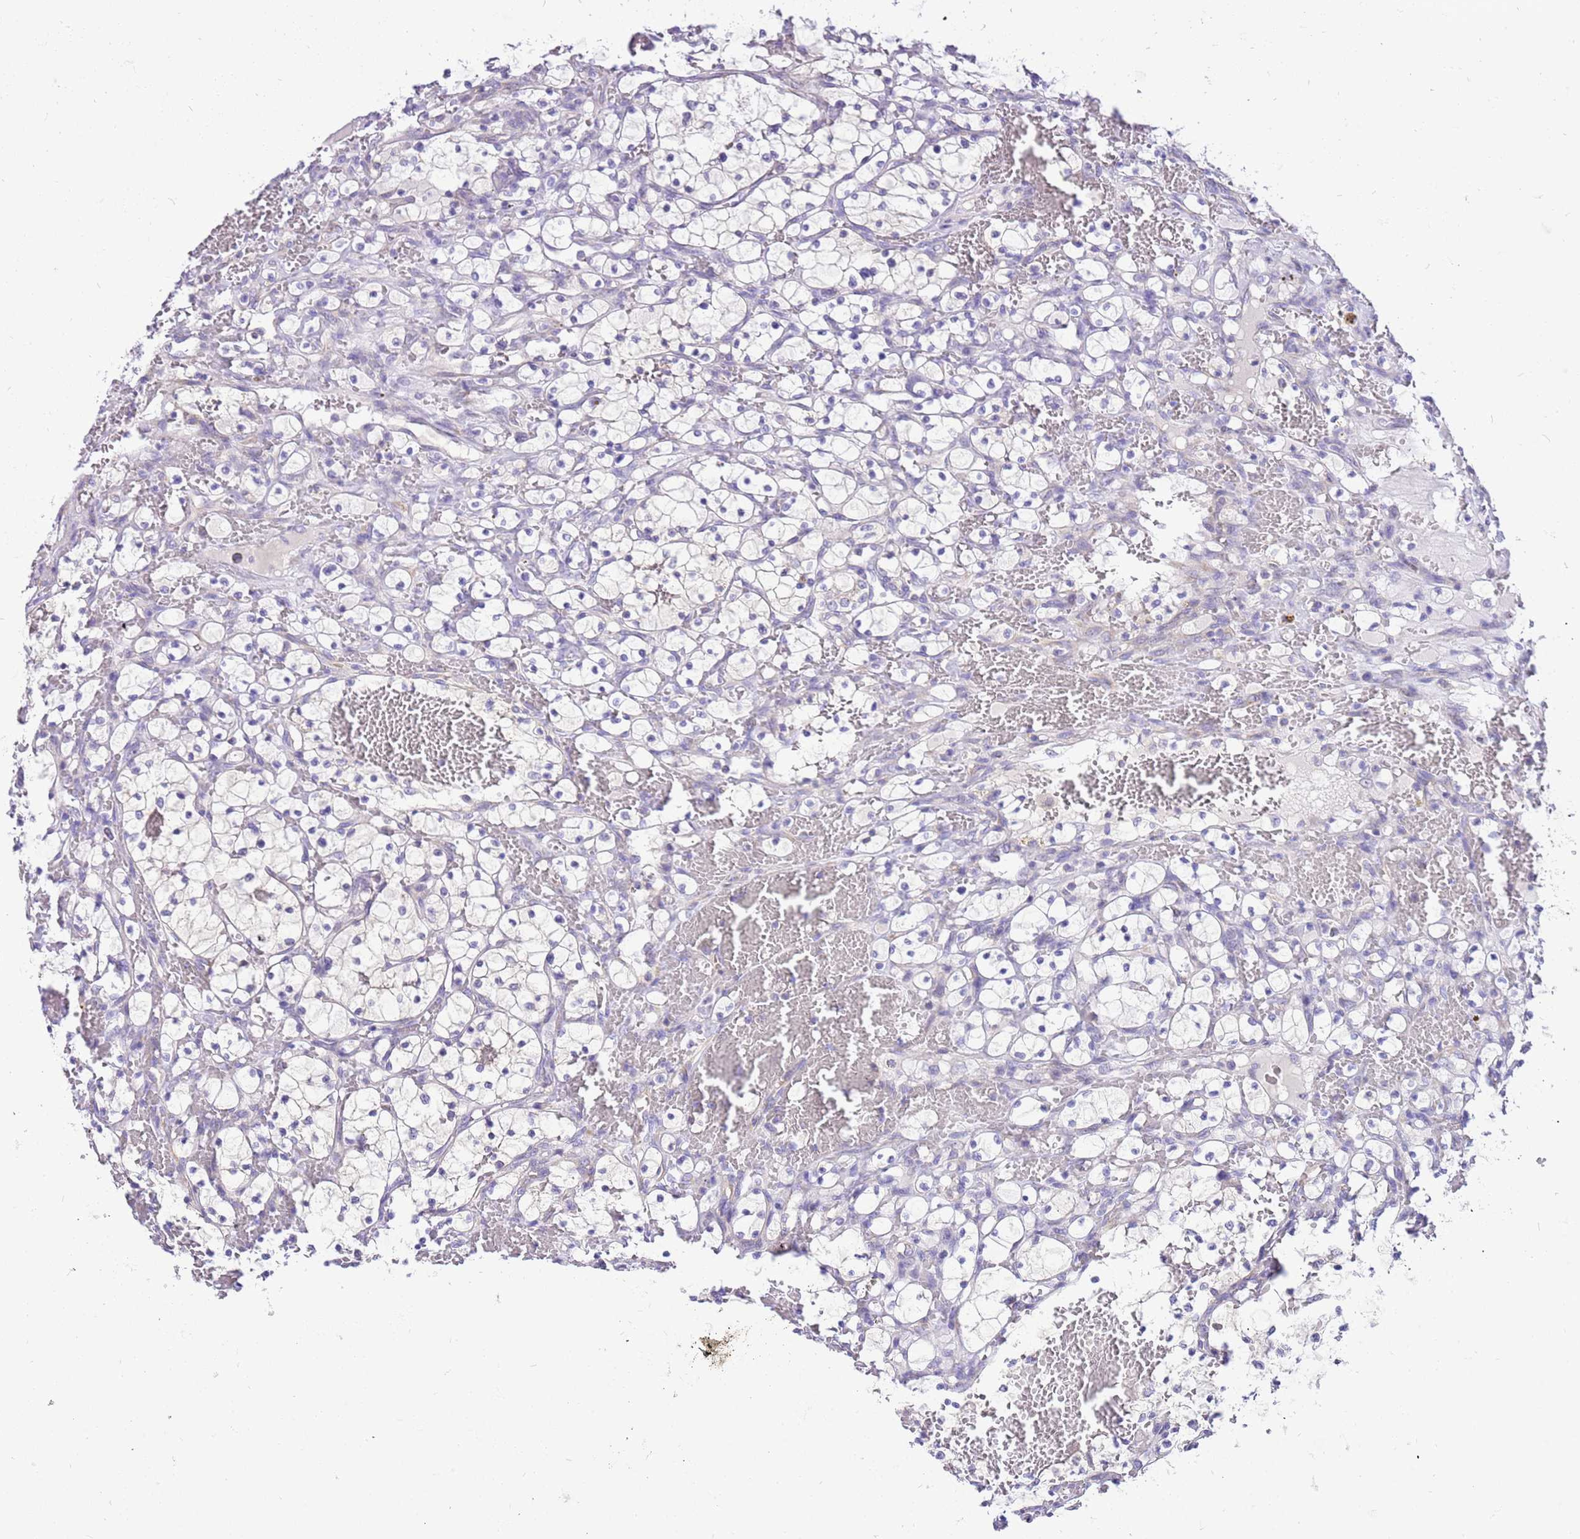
{"staining": {"intensity": "negative", "quantity": "none", "location": "none"}, "tissue": "renal cancer", "cell_type": "Tumor cells", "image_type": "cancer", "snomed": [{"axis": "morphology", "description": "Adenocarcinoma, NOS"}, {"axis": "topography", "description": "Kidney"}], "caption": "There is no significant staining in tumor cells of renal adenocarcinoma.", "gene": "GLCE", "patient": {"sex": "female", "age": 69}}